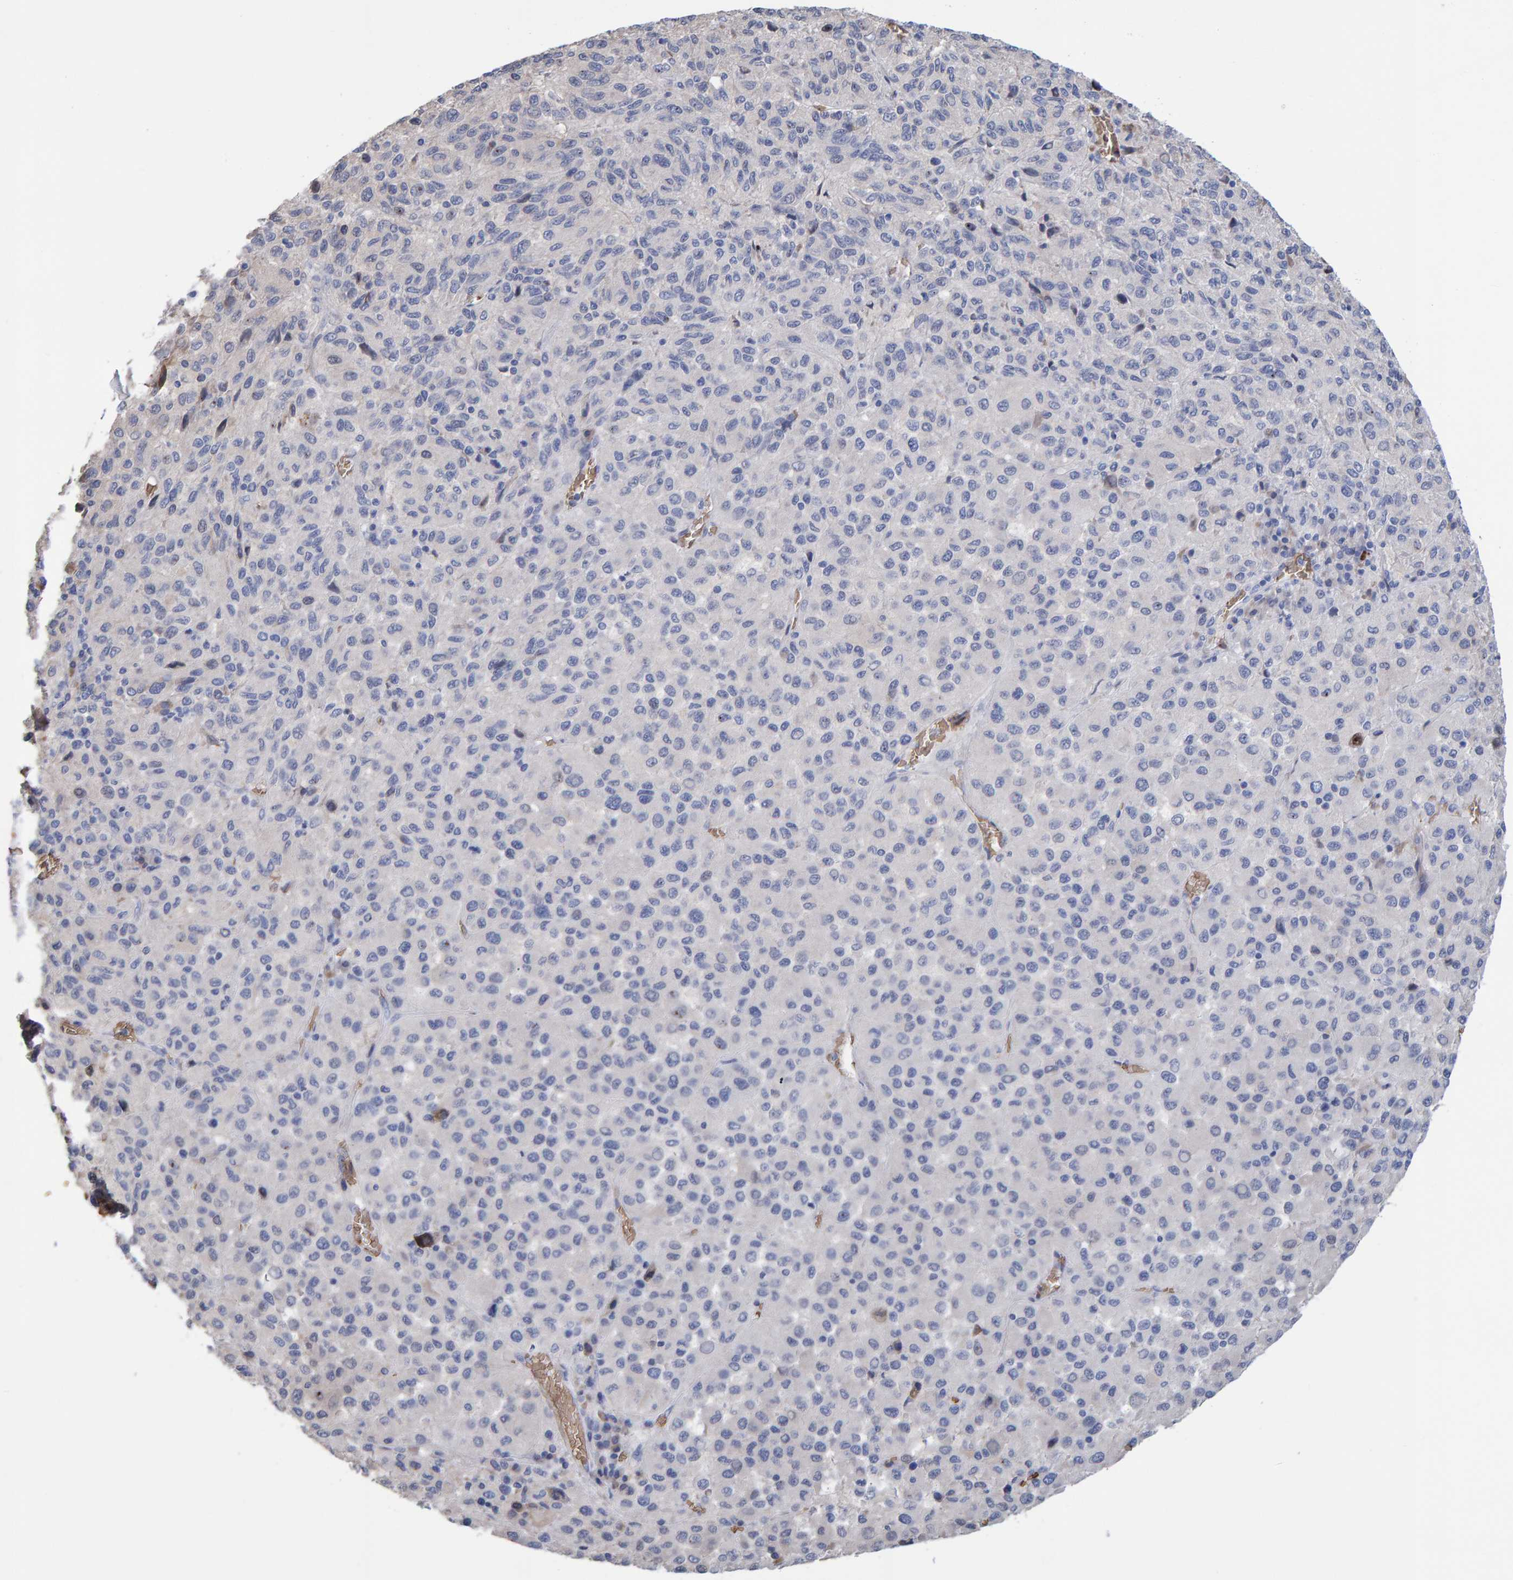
{"staining": {"intensity": "negative", "quantity": "none", "location": "none"}, "tissue": "melanoma", "cell_type": "Tumor cells", "image_type": "cancer", "snomed": [{"axis": "morphology", "description": "Malignant melanoma, Metastatic site"}, {"axis": "topography", "description": "Lung"}], "caption": "High power microscopy micrograph of an immunohistochemistry (IHC) photomicrograph of malignant melanoma (metastatic site), revealing no significant staining in tumor cells.", "gene": "VPS9D1", "patient": {"sex": "male", "age": 64}}